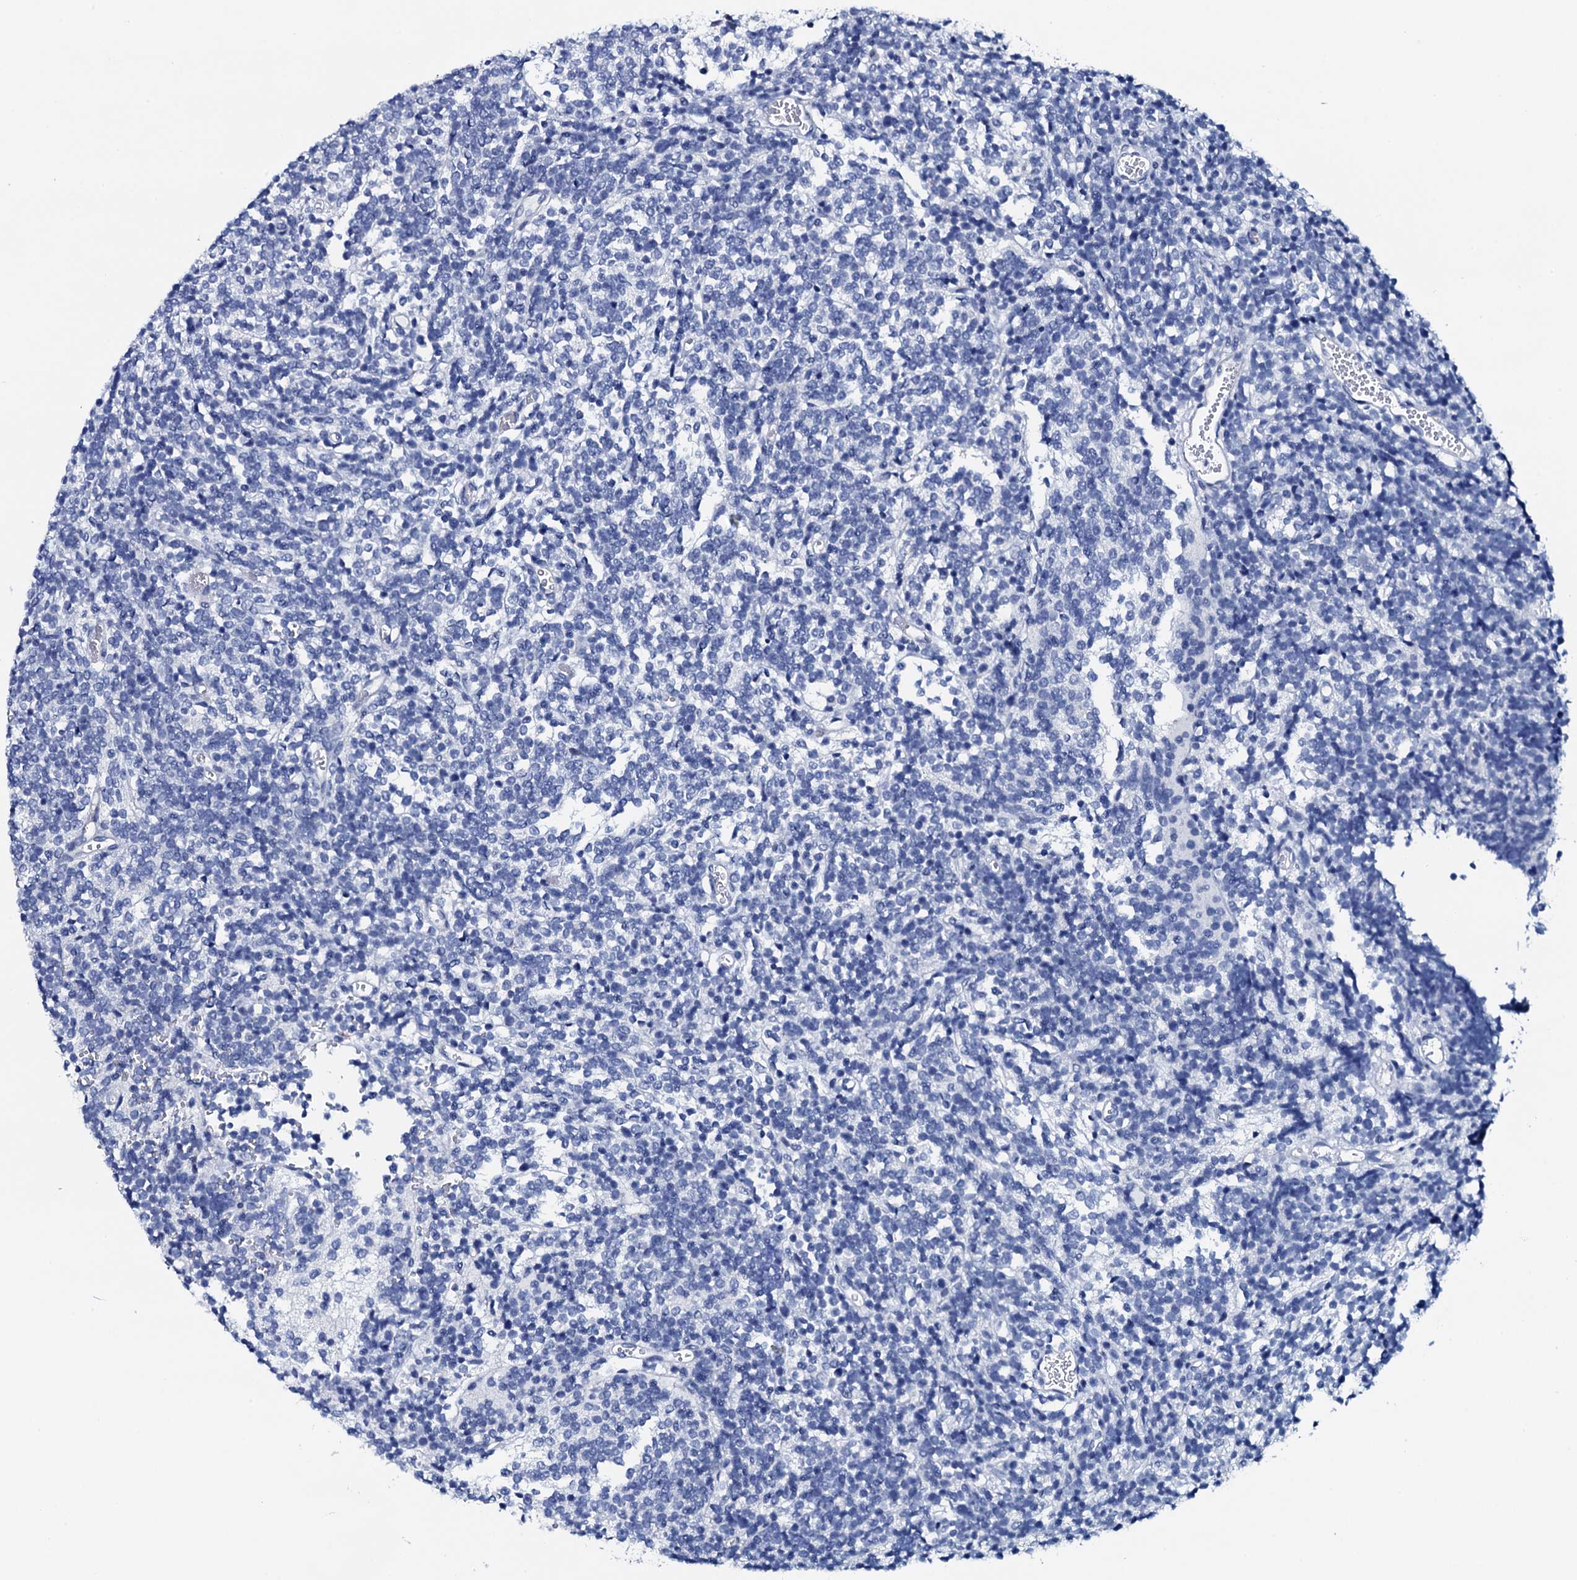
{"staining": {"intensity": "negative", "quantity": "none", "location": "none"}, "tissue": "glioma", "cell_type": "Tumor cells", "image_type": "cancer", "snomed": [{"axis": "morphology", "description": "Glioma, malignant, Low grade"}, {"axis": "topography", "description": "Brain"}], "caption": "There is no significant staining in tumor cells of malignant glioma (low-grade).", "gene": "GYS2", "patient": {"sex": "female", "age": 1}}